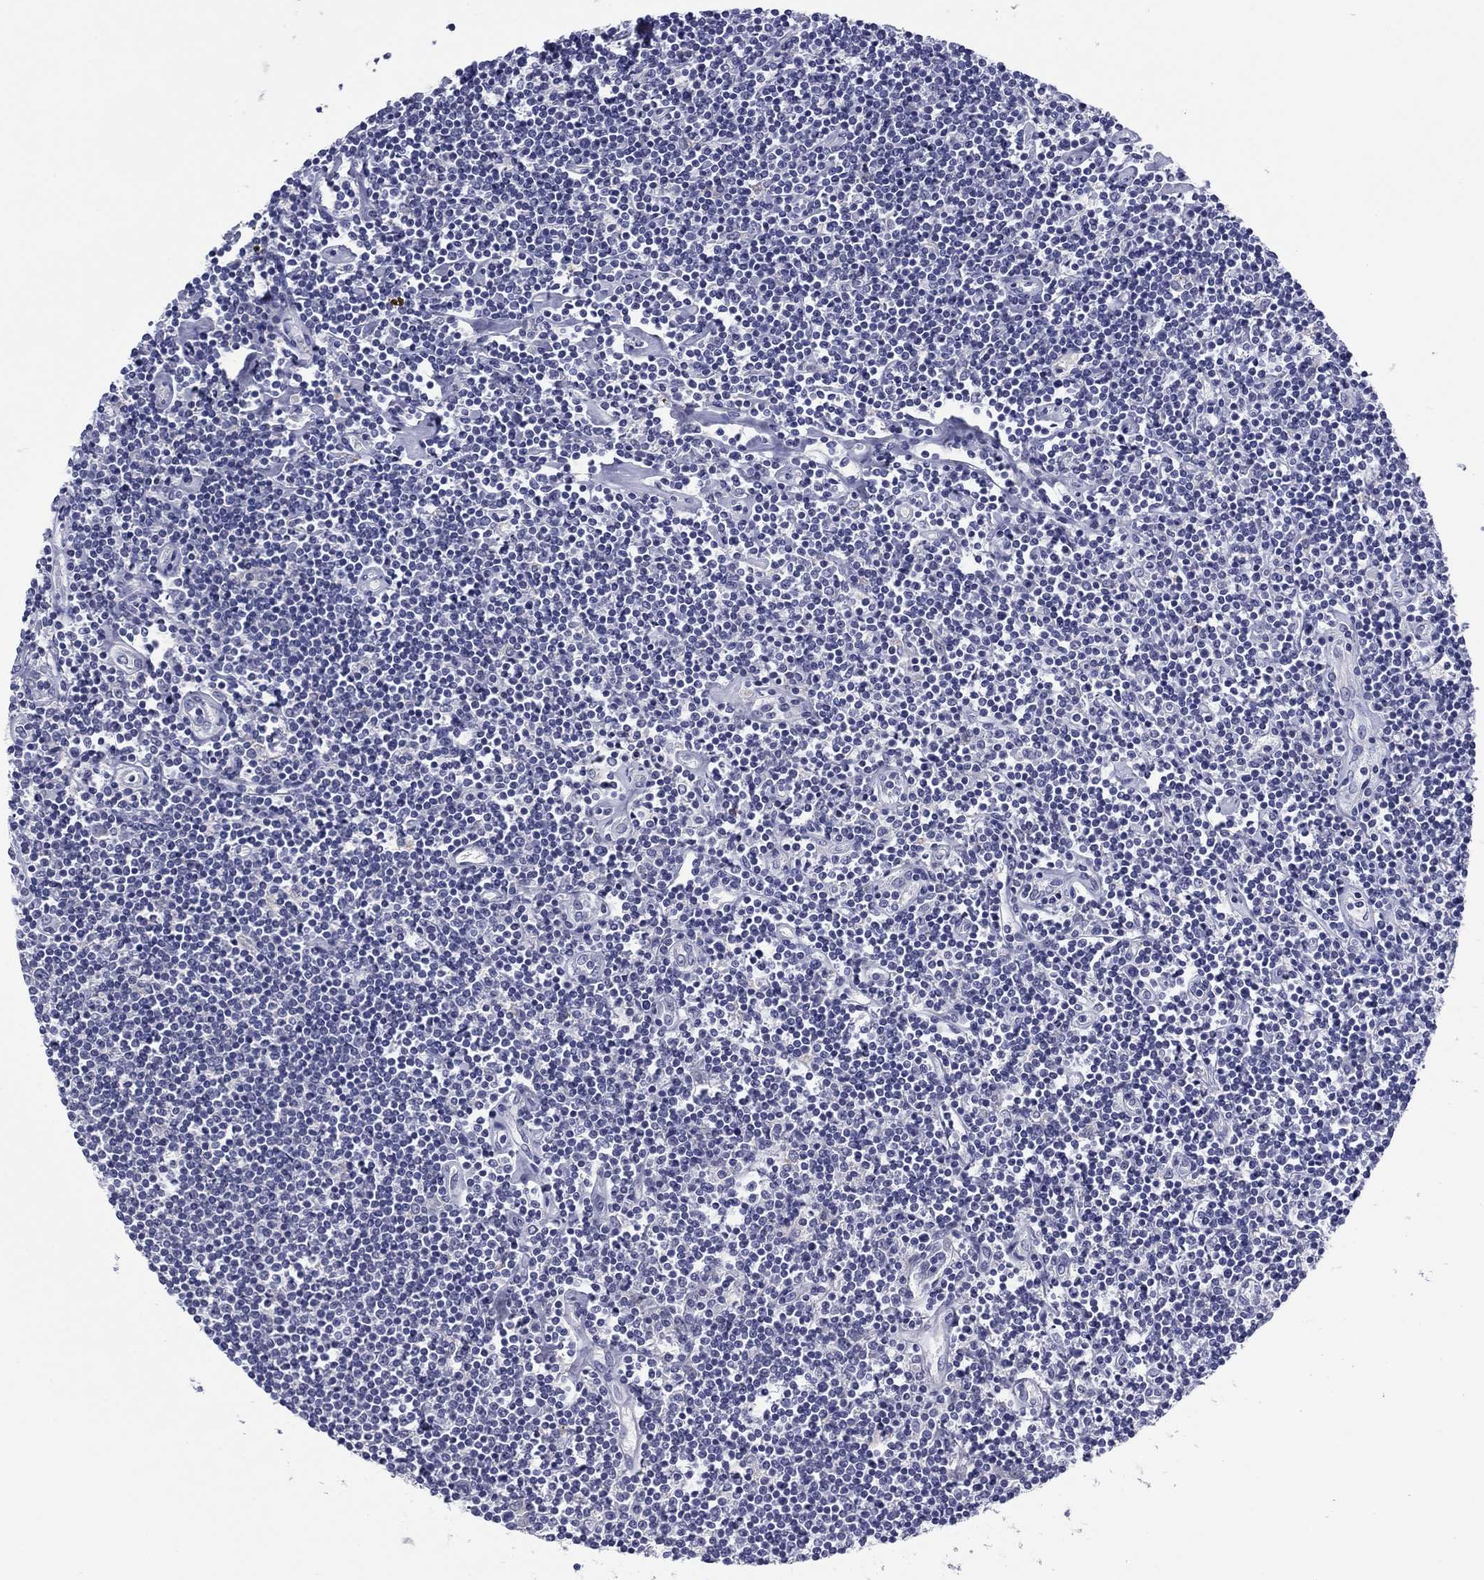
{"staining": {"intensity": "negative", "quantity": "none", "location": "none"}, "tissue": "lymphoma", "cell_type": "Tumor cells", "image_type": "cancer", "snomed": [{"axis": "morphology", "description": "Hodgkin's disease, NOS"}, {"axis": "topography", "description": "Lymph node"}], "caption": "An immunohistochemistry histopathology image of Hodgkin's disease is shown. There is no staining in tumor cells of Hodgkin's disease. (Stains: DAB immunohistochemistry (IHC) with hematoxylin counter stain, Microscopy: brightfield microscopy at high magnification).", "gene": "TCFL5", "patient": {"sex": "male", "age": 40}}